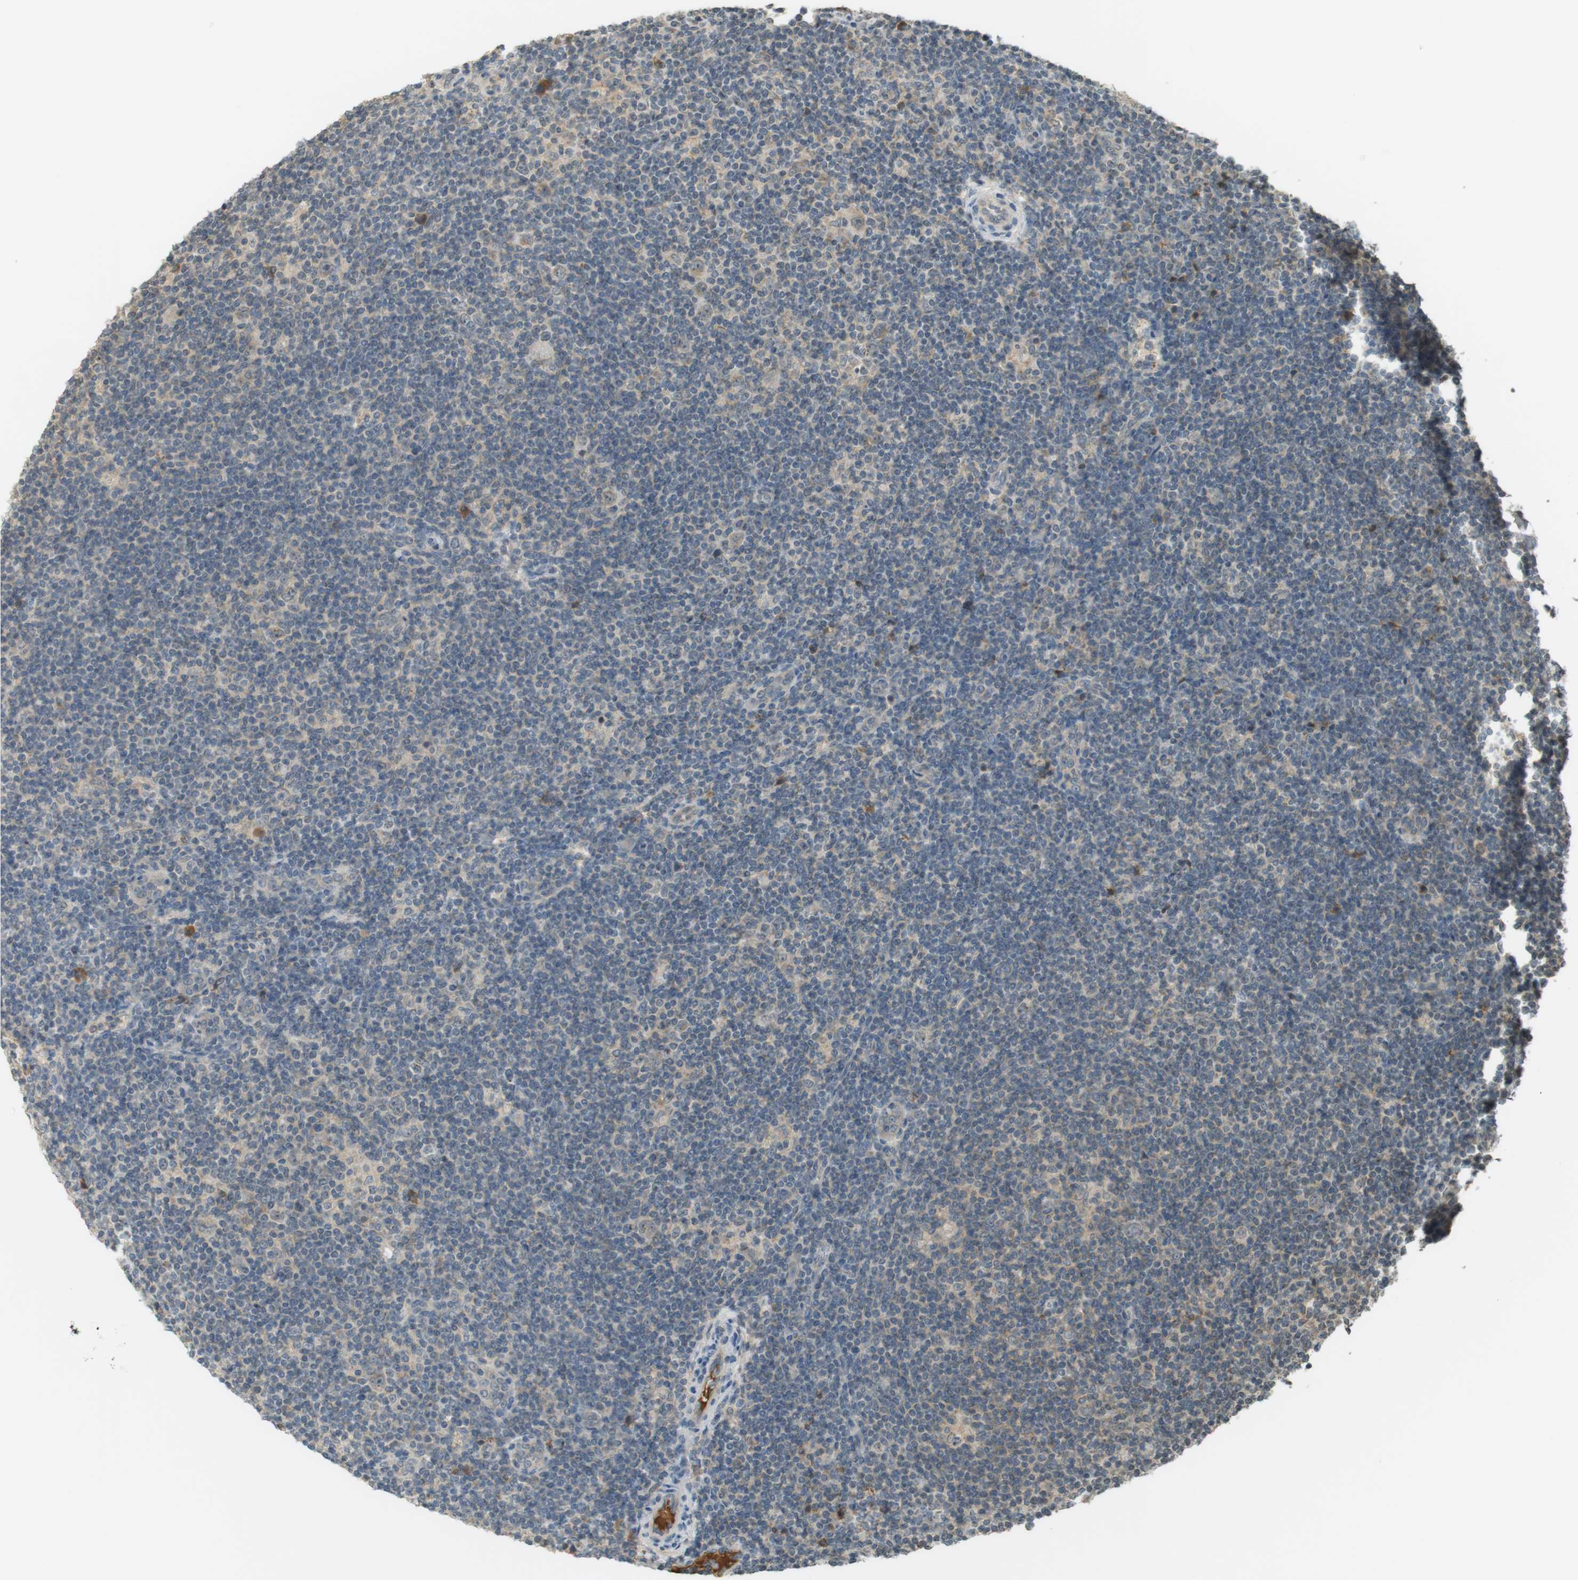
{"staining": {"intensity": "weak", "quantity": "<25%", "location": "cytoplasmic/membranous"}, "tissue": "lymphoma", "cell_type": "Tumor cells", "image_type": "cancer", "snomed": [{"axis": "morphology", "description": "Hodgkin's disease, NOS"}, {"axis": "topography", "description": "Lymph node"}], "caption": "This is an immunohistochemistry (IHC) image of lymphoma. There is no staining in tumor cells.", "gene": "SRR", "patient": {"sex": "female", "age": 57}}